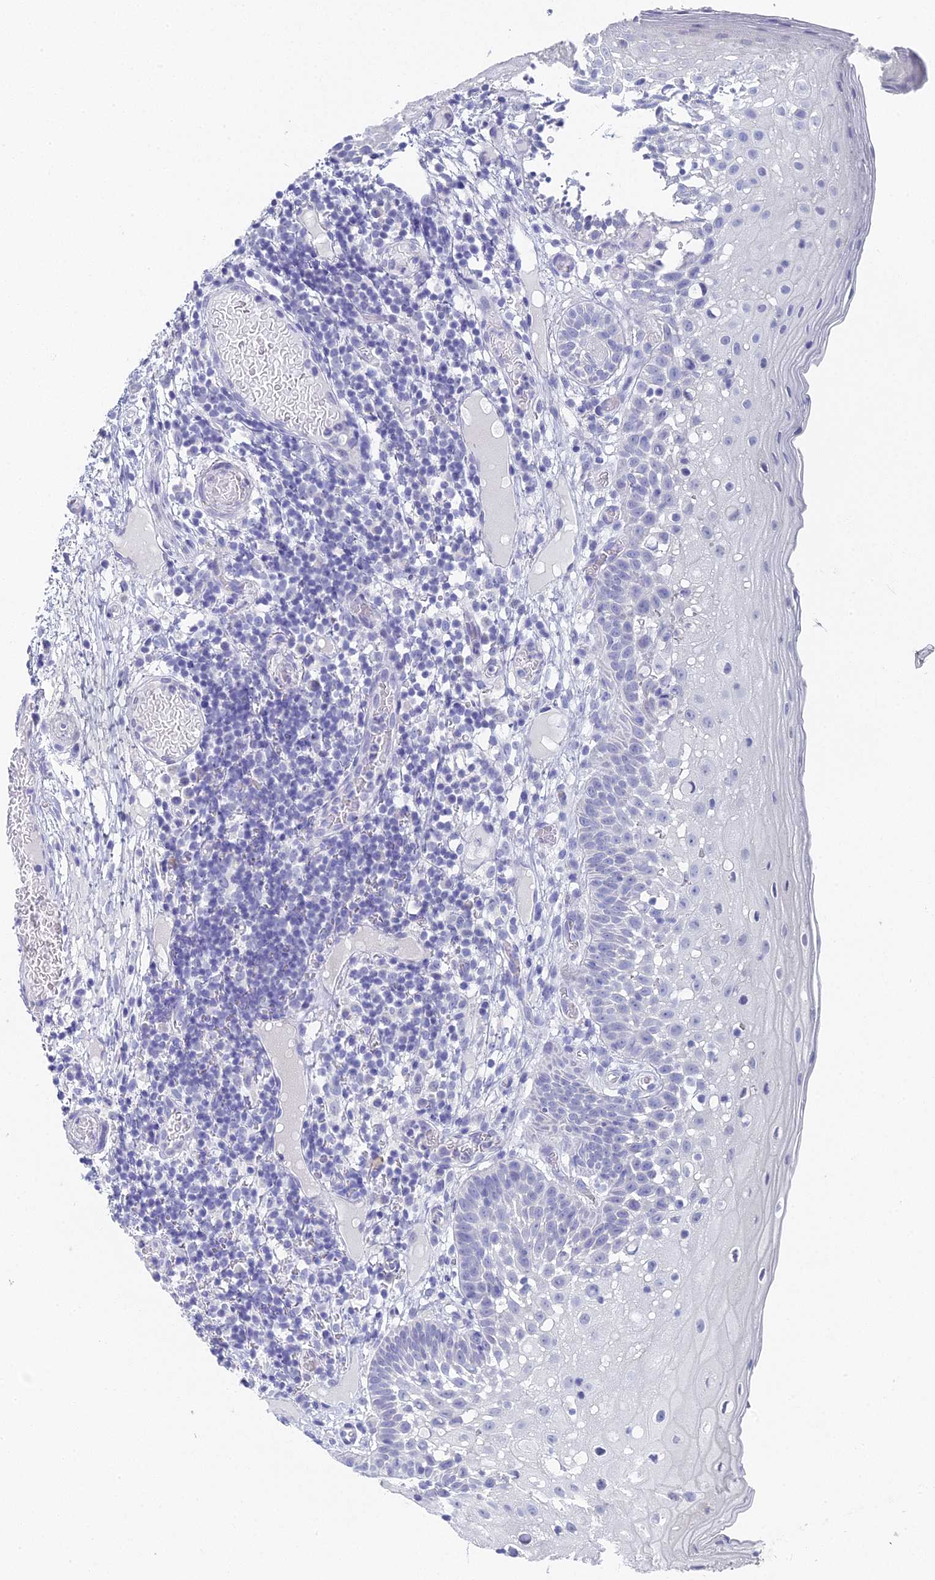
{"staining": {"intensity": "negative", "quantity": "none", "location": "none"}, "tissue": "oral mucosa", "cell_type": "Squamous epithelial cells", "image_type": "normal", "snomed": [{"axis": "morphology", "description": "Normal tissue, NOS"}, {"axis": "topography", "description": "Oral tissue"}], "caption": "A high-resolution micrograph shows IHC staining of normal oral mucosa, which shows no significant positivity in squamous epithelial cells.", "gene": "ALPP", "patient": {"sex": "female", "age": 69}}